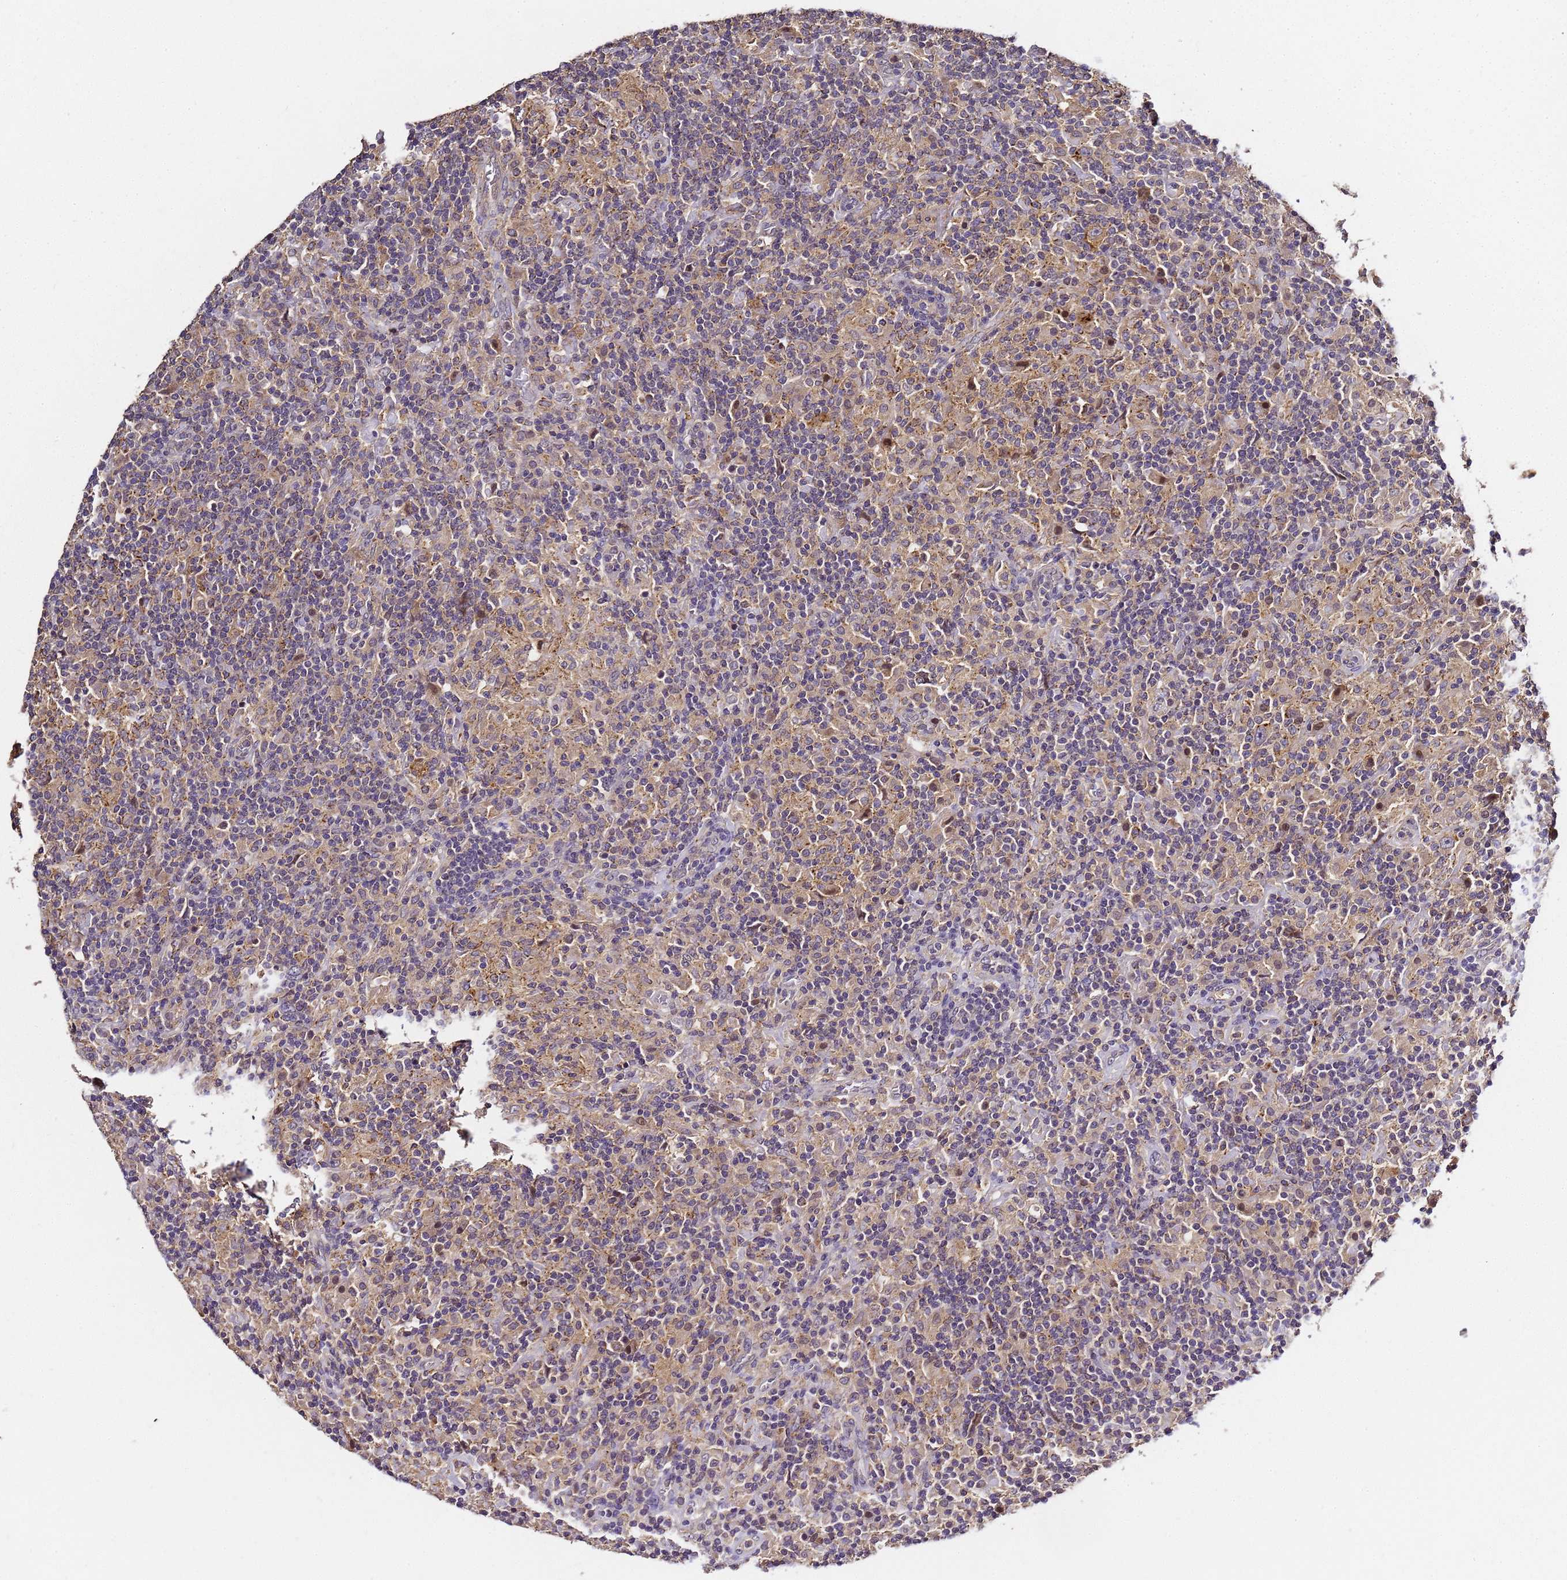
{"staining": {"intensity": "weak", "quantity": "<25%", "location": "cytoplasmic/membranous"}, "tissue": "lymphoma", "cell_type": "Tumor cells", "image_type": "cancer", "snomed": [{"axis": "morphology", "description": "Hodgkin's disease, NOS"}, {"axis": "topography", "description": "Lymph node"}], "caption": "Hodgkin's disease was stained to show a protein in brown. There is no significant positivity in tumor cells. The staining was performed using DAB (3,3'-diaminobenzidine) to visualize the protein expression in brown, while the nuclei were stained in blue with hematoxylin (Magnification: 20x).", "gene": "LGI4", "patient": {"sex": "male", "age": 70}}